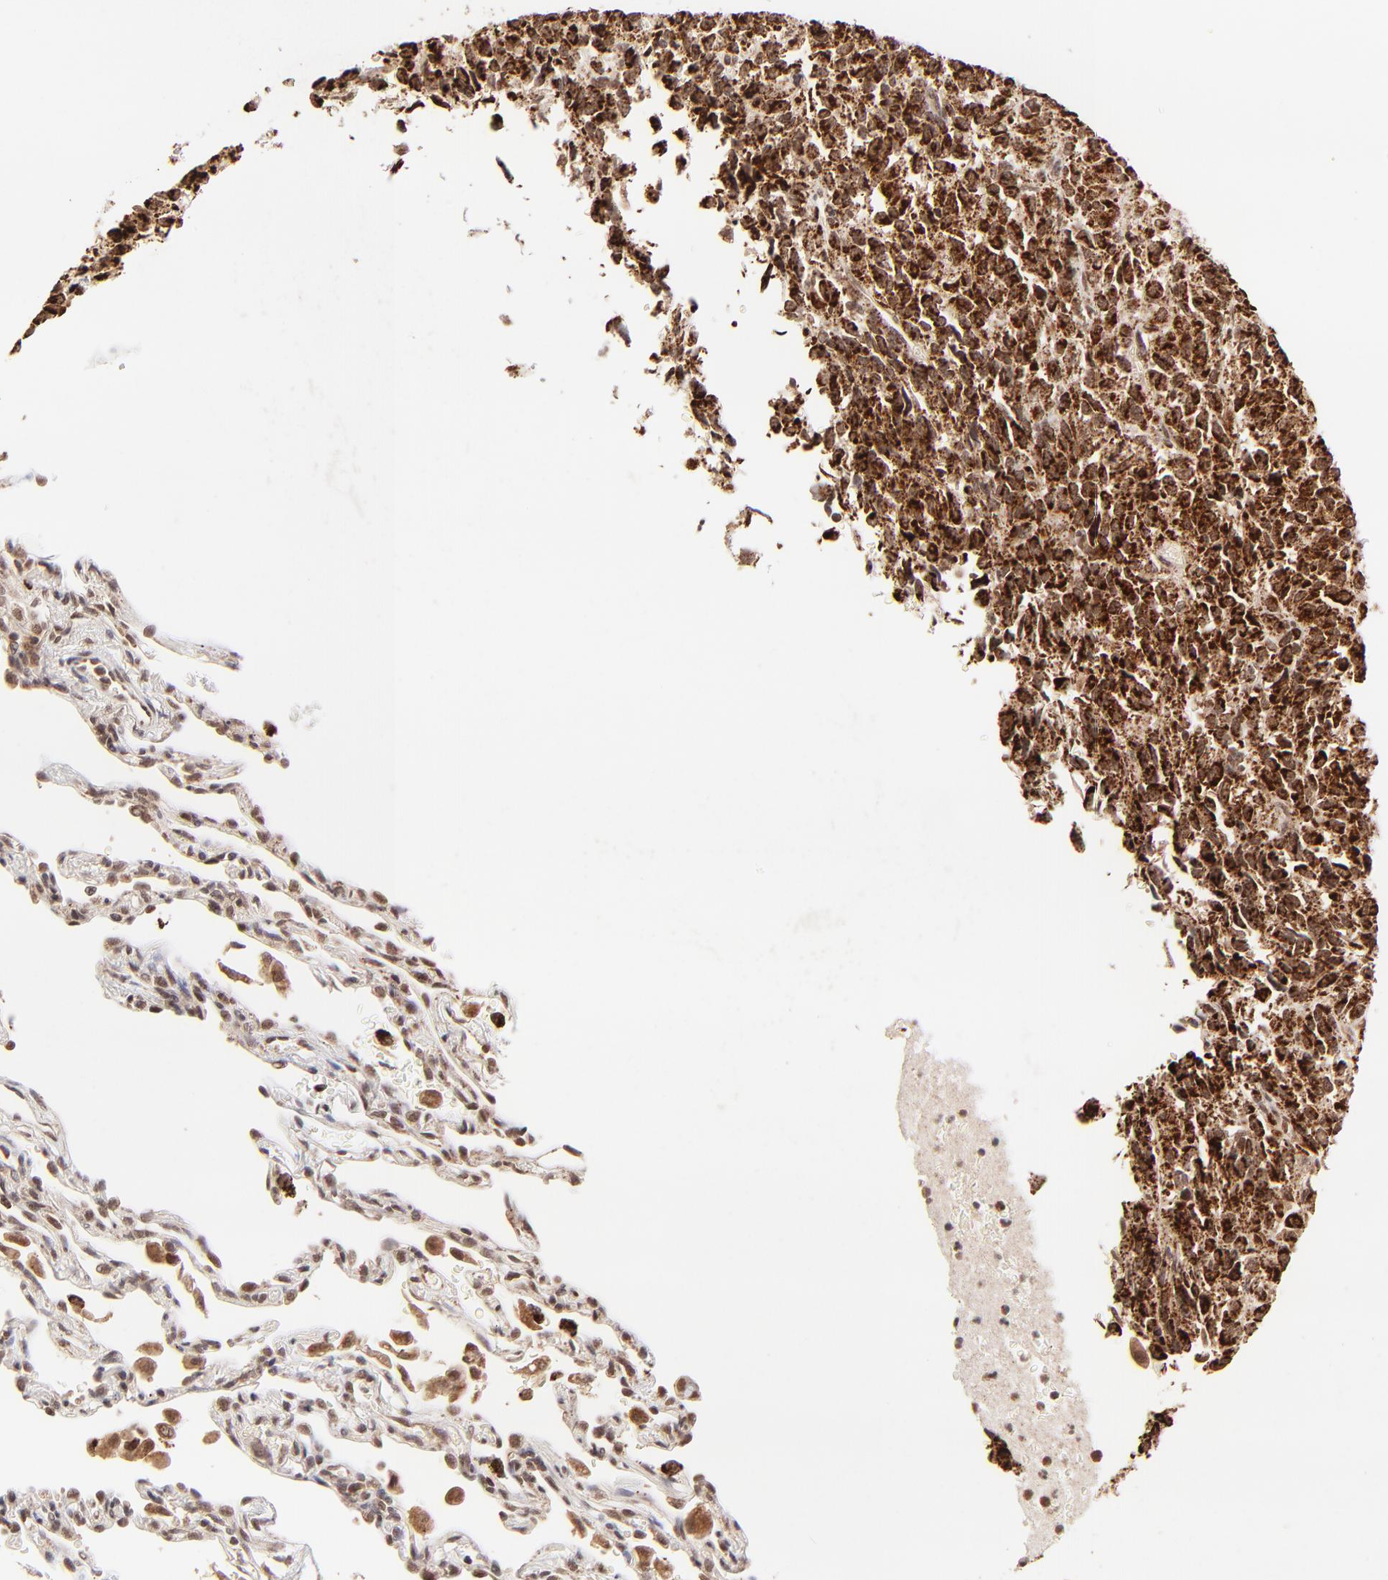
{"staining": {"intensity": "strong", "quantity": ">75%", "location": "cytoplasmic/membranous"}, "tissue": "melanoma", "cell_type": "Tumor cells", "image_type": "cancer", "snomed": [{"axis": "morphology", "description": "Malignant melanoma, Metastatic site"}, {"axis": "topography", "description": "Lung"}], "caption": "A high amount of strong cytoplasmic/membranous staining is appreciated in about >75% of tumor cells in malignant melanoma (metastatic site) tissue.", "gene": "MED15", "patient": {"sex": "male", "age": 64}}